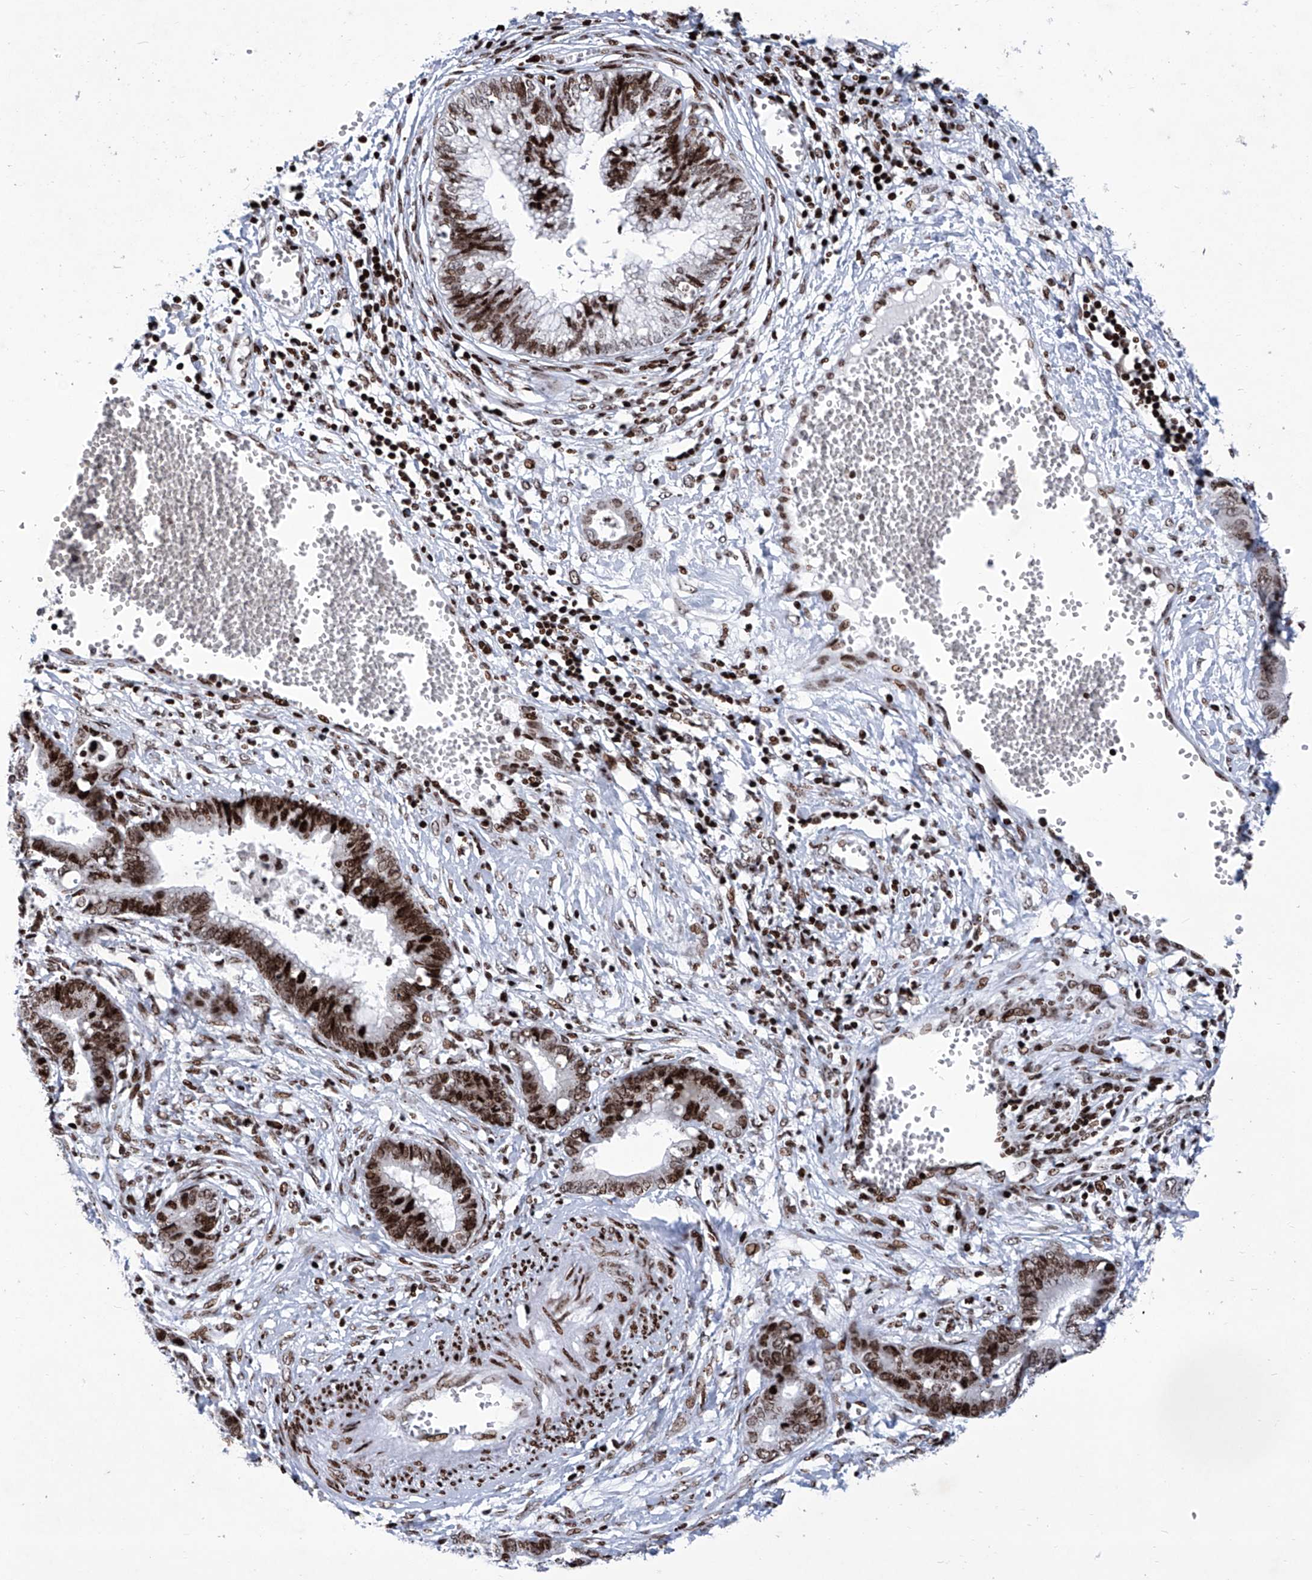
{"staining": {"intensity": "strong", "quantity": ">75%", "location": "nuclear"}, "tissue": "cervical cancer", "cell_type": "Tumor cells", "image_type": "cancer", "snomed": [{"axis": "morphology", "description": "Adenocarcinoma, NOS"}, {"axis": "topography", "description": "Cervix"}], "caption": "Tumor cells exhibit high levels of strong nuclear positivity in about >75% of cells in cervical cancer.", "gene": "HEY2", "patient": {"sex": "female", "age": 44}}